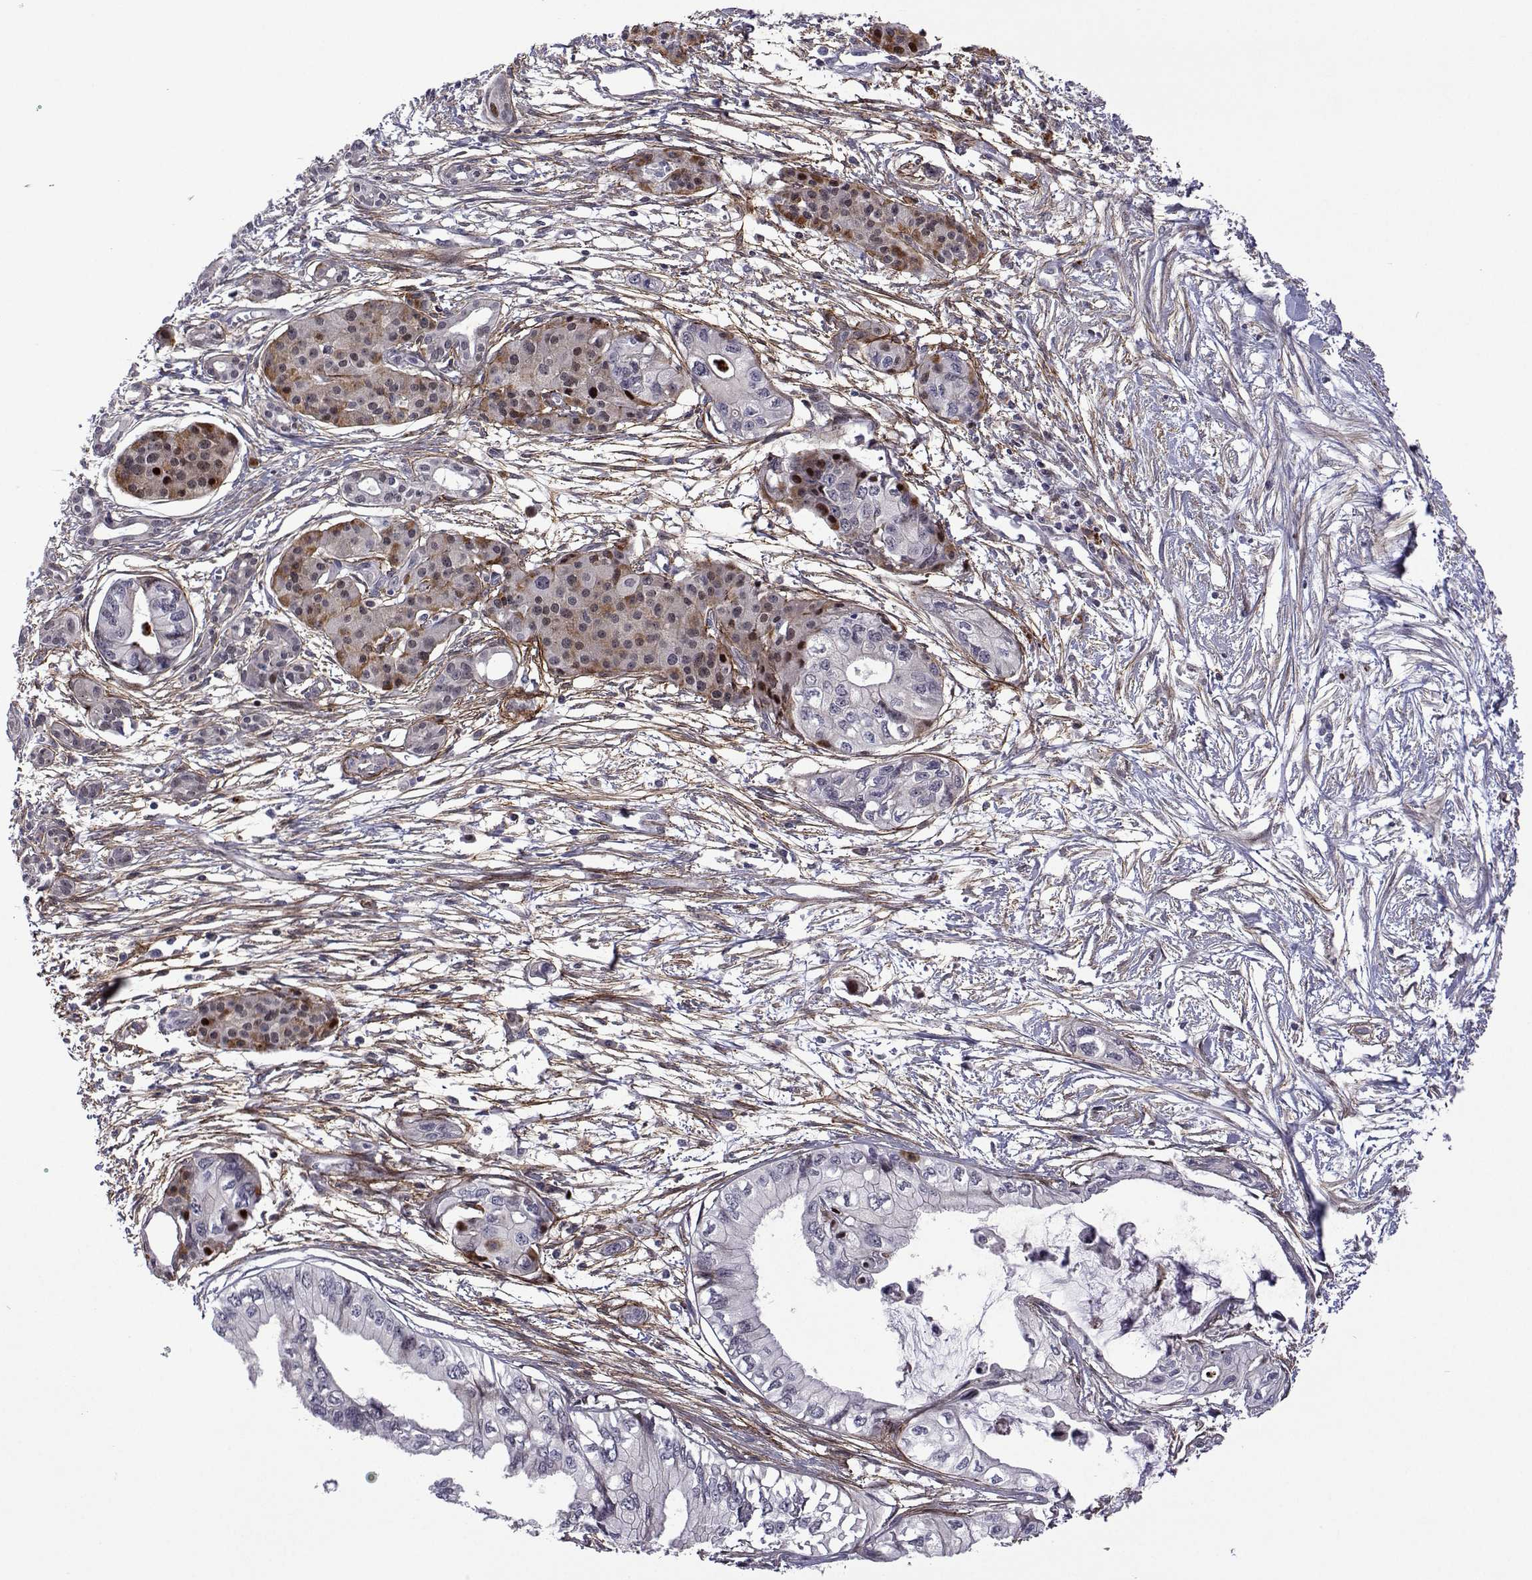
{"staining": {"intensity": "negative", "quantity": "none", "location": "none"}, "tissue": "pancreatic cancer", "cell_type": "Tumor cells", "image_type": "cancer", "snomed": [{"axis": "morphology", "description": "Adenocarcinoma, NOS"}, {"axis": "topography", "description": "Pancreas"}], "caption": "High power microscopy image of an IHC micrograph of pancreatic cancer, revealing no significant positivity in tumor cells. Brightfield microscopy of immunohistochemistry stained with DAB (brown) and hematoxylin (blue), captured at high magnification.", "gene": "EFCAB3", "patient": {"sex": "female", "age": 76}}